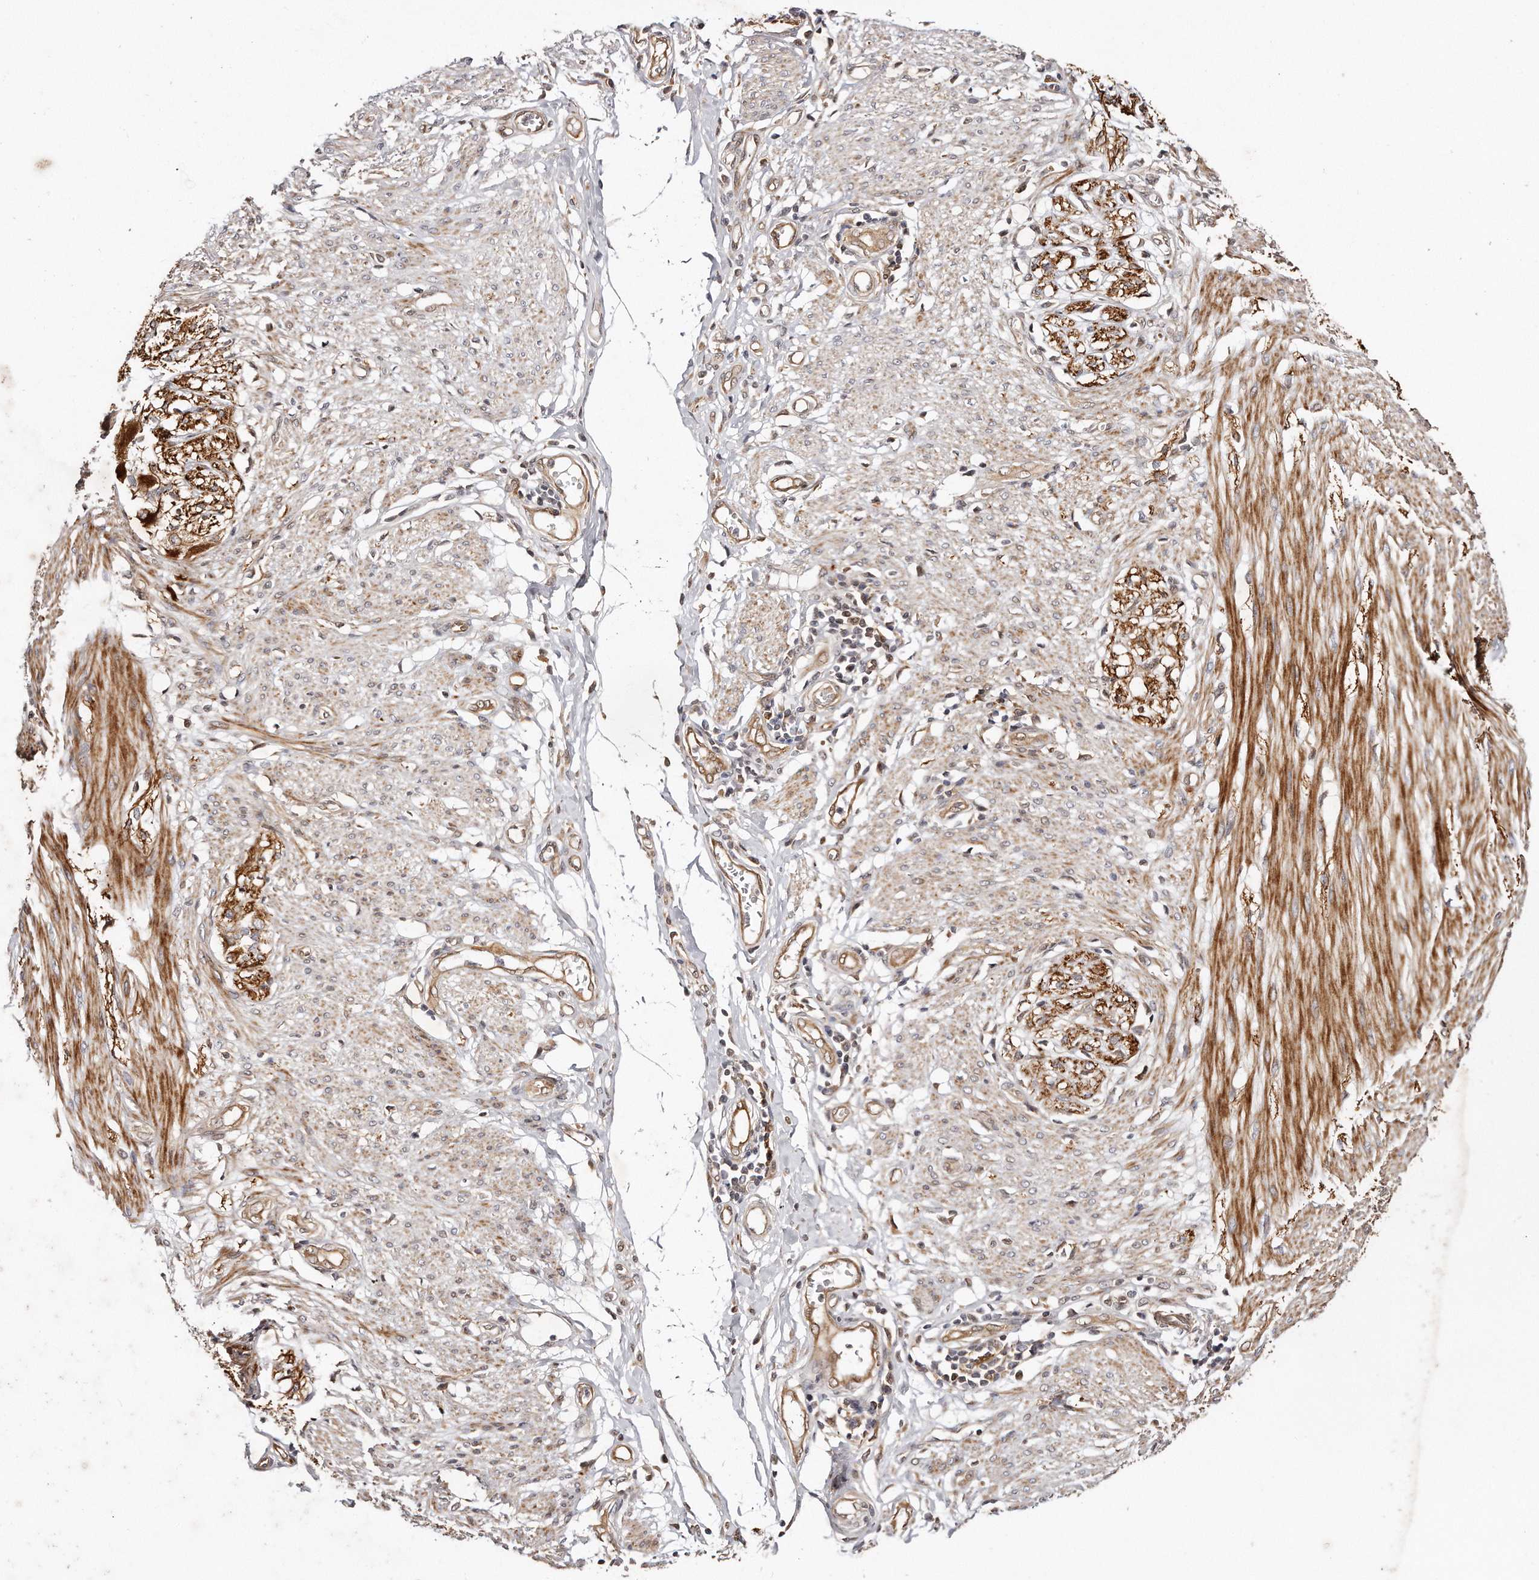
{"staining": {"intensity": "moderate", "quantity": ">75%", "location": "cytoplasmic/membranous"}, "tissue": "smooth muscle", "cell_type": "Smooth muscle cells", "image_type": "normal", "snomed": [{"axis": "morphology", "description": "Normal tissue, NOS"}, {"axis": "morphology", "description": "Adenocarcinoma, NOS"}, {"axis": "topography", "description": "Colon"}, {"axis": "topography", "description": "Peripheral nerve tissue"}], "caption": "Immunohistochemical staining of benign human smooth muscle exhibits medium levels of moderate cytoplasmic/membranous expression in approximately >75% of smooth muscle cells.", "gene": "GBP4", "patient": {"sex": "male", "age": 14}}